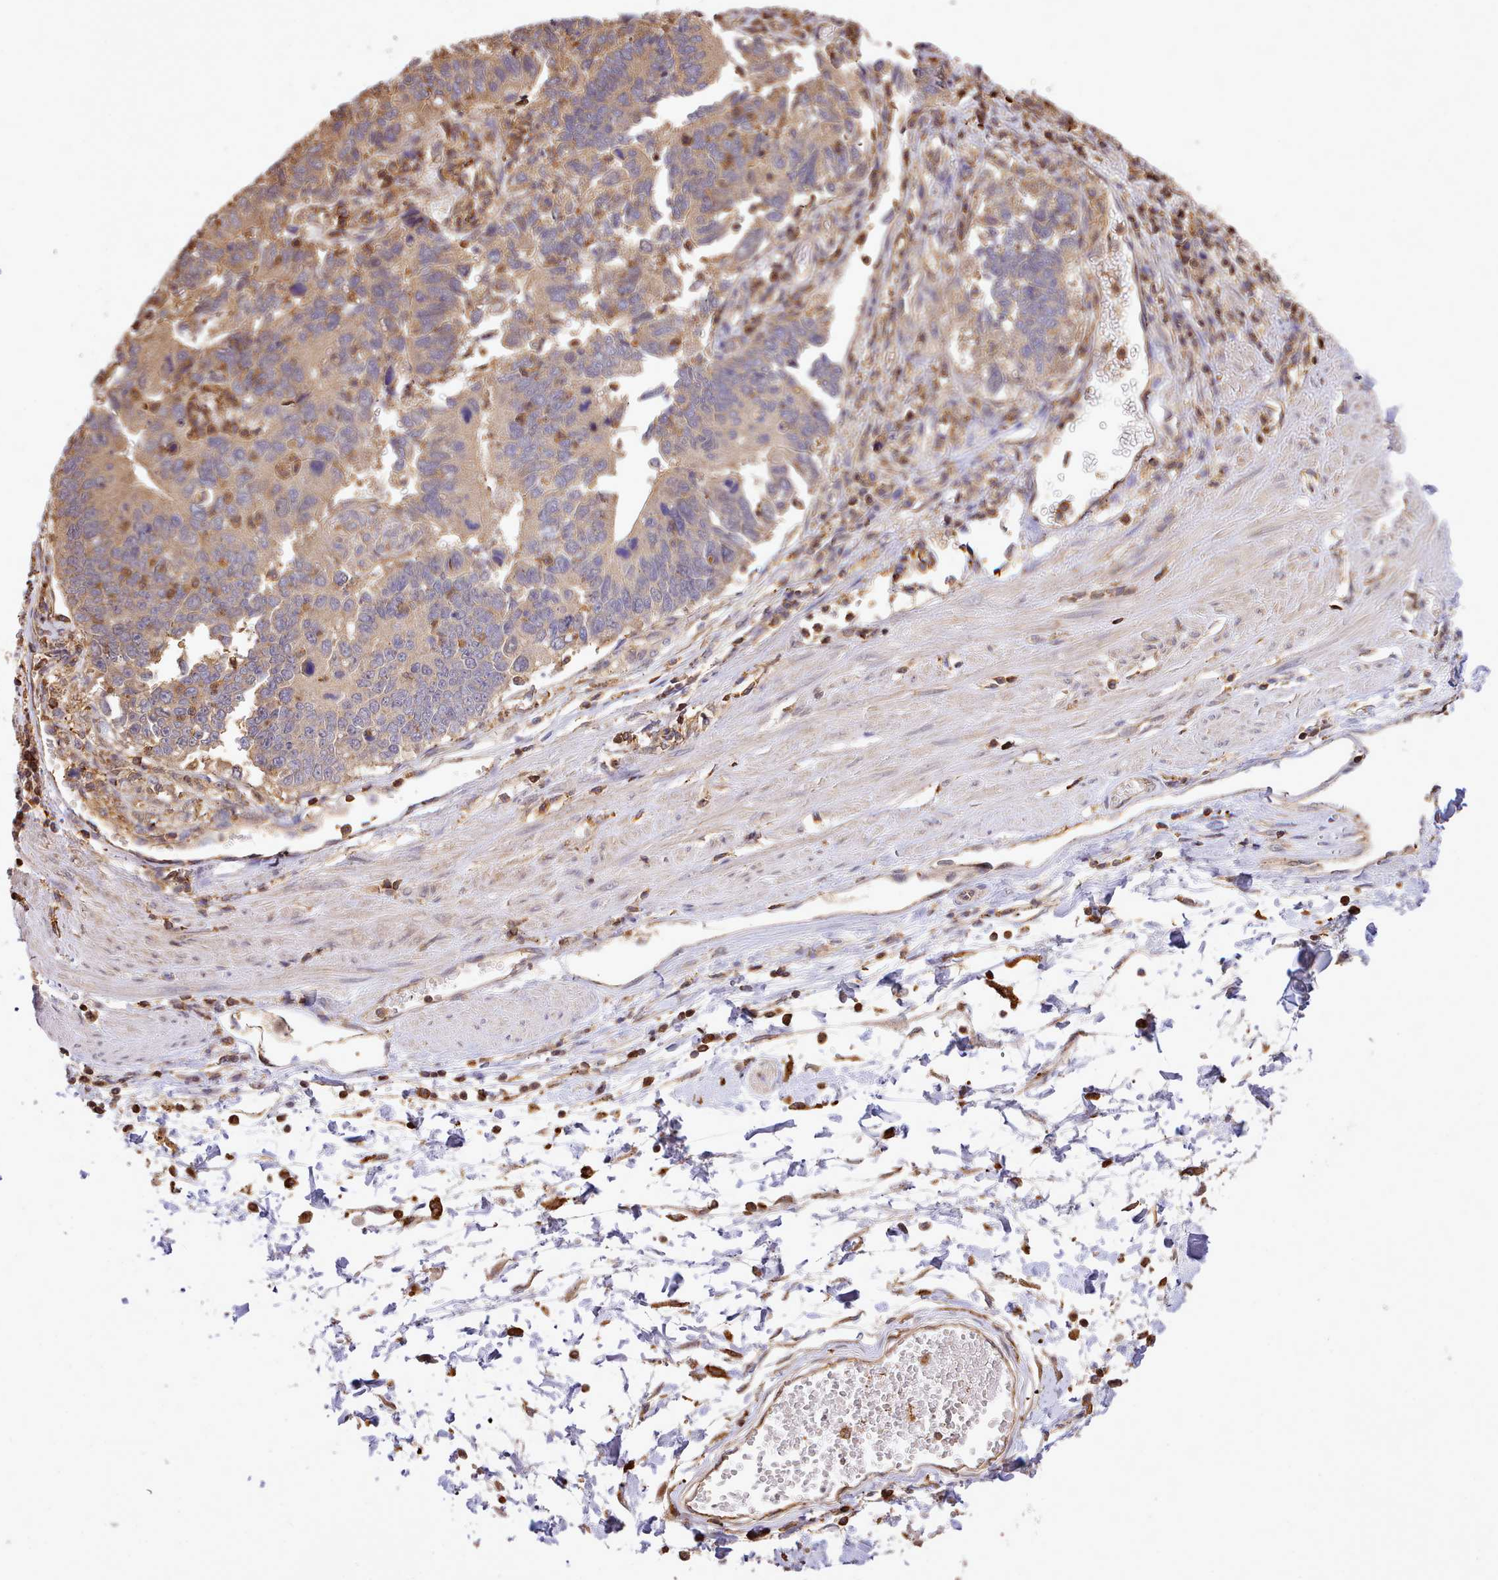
{"staining": {"intensity": "weak", "quantity": ">75%", "location": "cytoplasmic/membranous"}, "tissue": "stomach cancer", "cell_type": "Tumor cells", "image_type": "cancer", "snomed": [{"axis": "morphology", "description": "Adenocarcinoma, NOS"}, {"axis": "topography", "description": "Stomach"}], "caption": "Weak cytoplasmic/membranous positivity is identified in about >75% of tumor cells in stomach cancer.", "gene": "CAPZA1", "patient": {"sex": "male", "age": 59}}